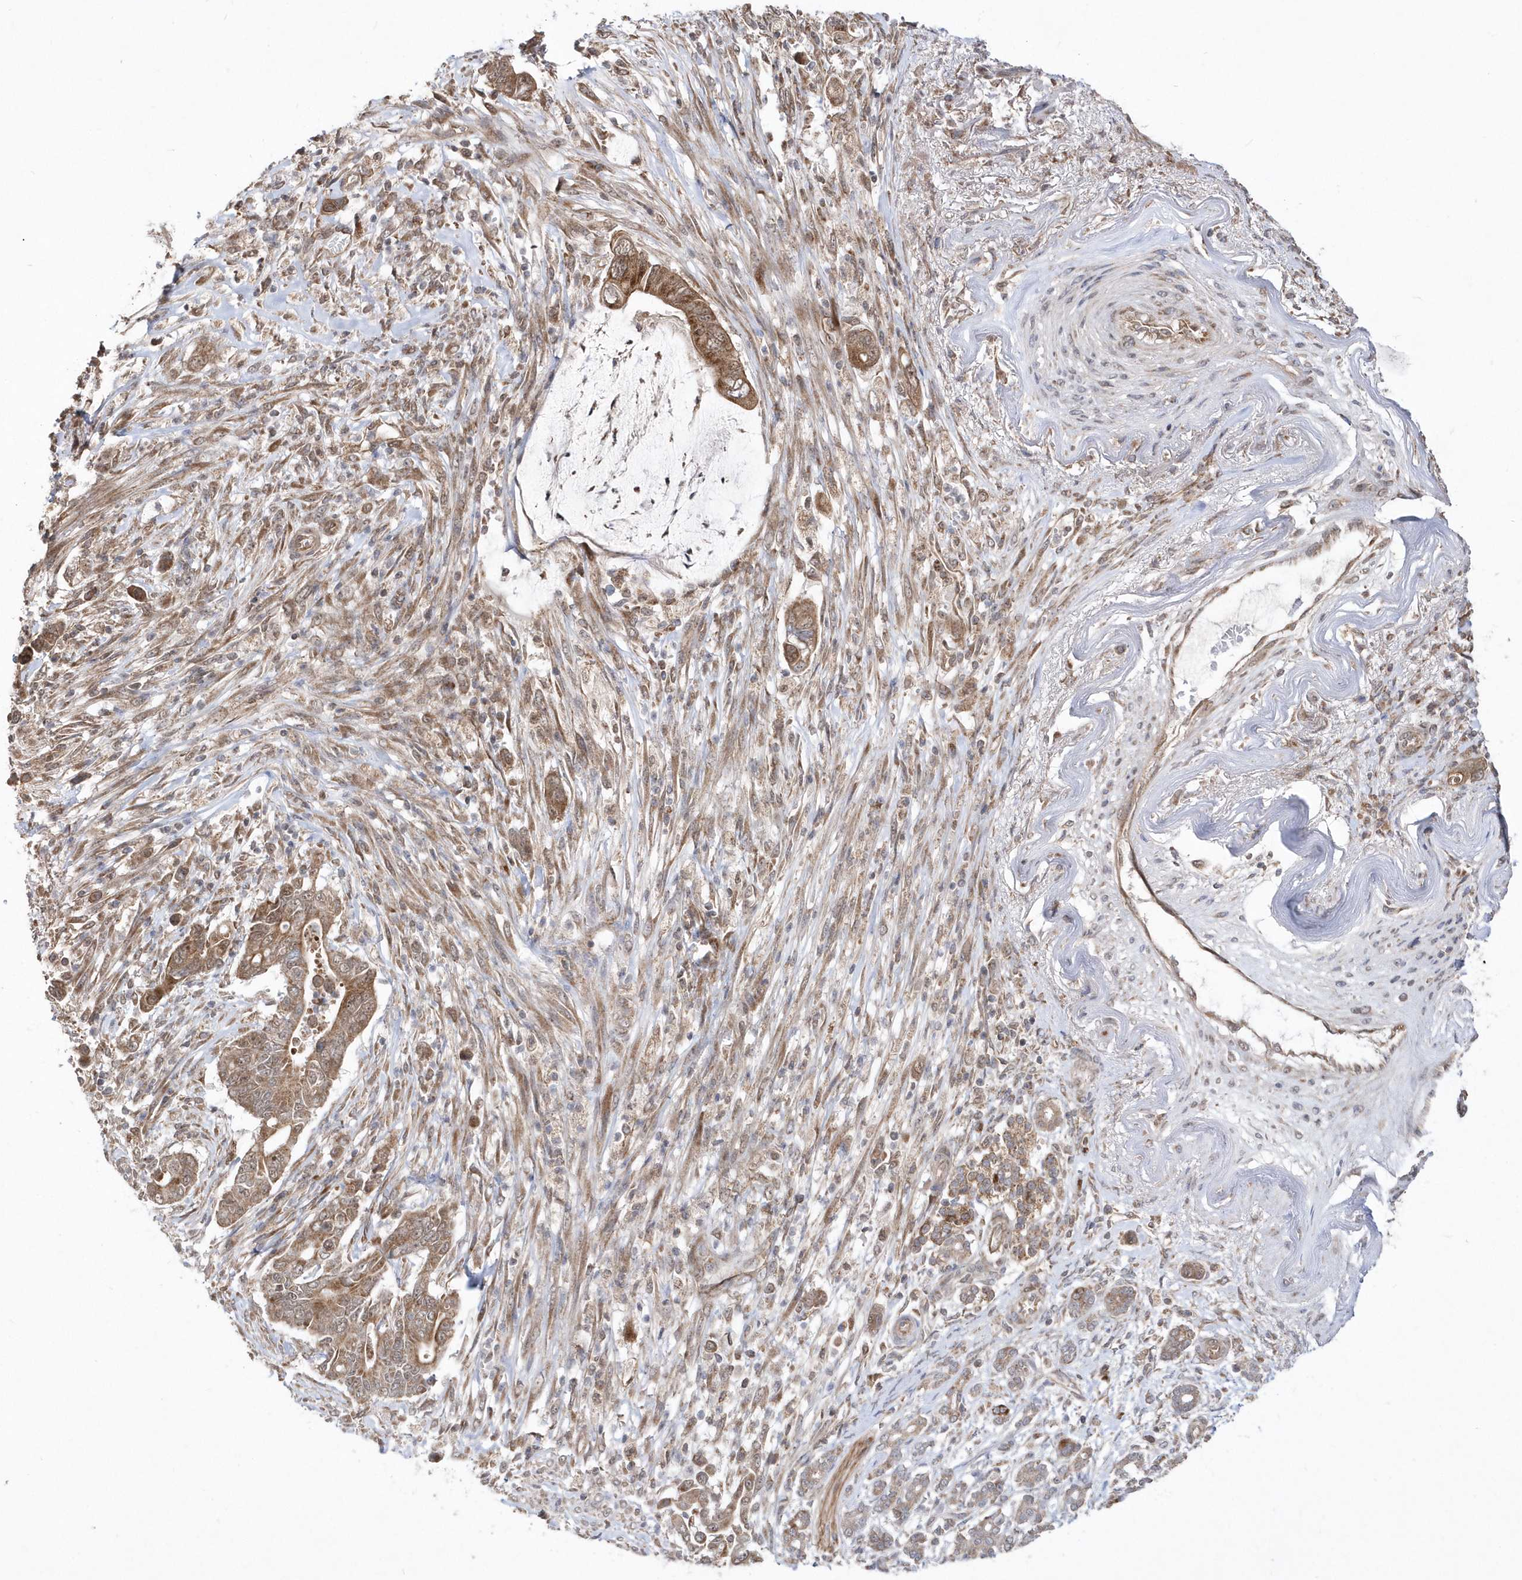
{"staining": {"intensity": "moderate", "quantity": ">75%", "location": "cytoplasmic/membranous"}, "tissue": "pancreatic cancer", "cell_type": "Tumor cells", "image_type": "cancer", "snomed": [{"axis": "morphology", "description": "Adenocarcinoma, NOS"}, {"axis": "topography", "description": "Pancreas"}], "caption": "High-power microscopy captured an immunohistochemistry micrograph of pancreatic cancer, revealing moderate cytoplasmic/membranous staining in approximately >75% of tumor cells.", "gene": "DALRD3", "patient": {"sex": "male", "age": 68}}